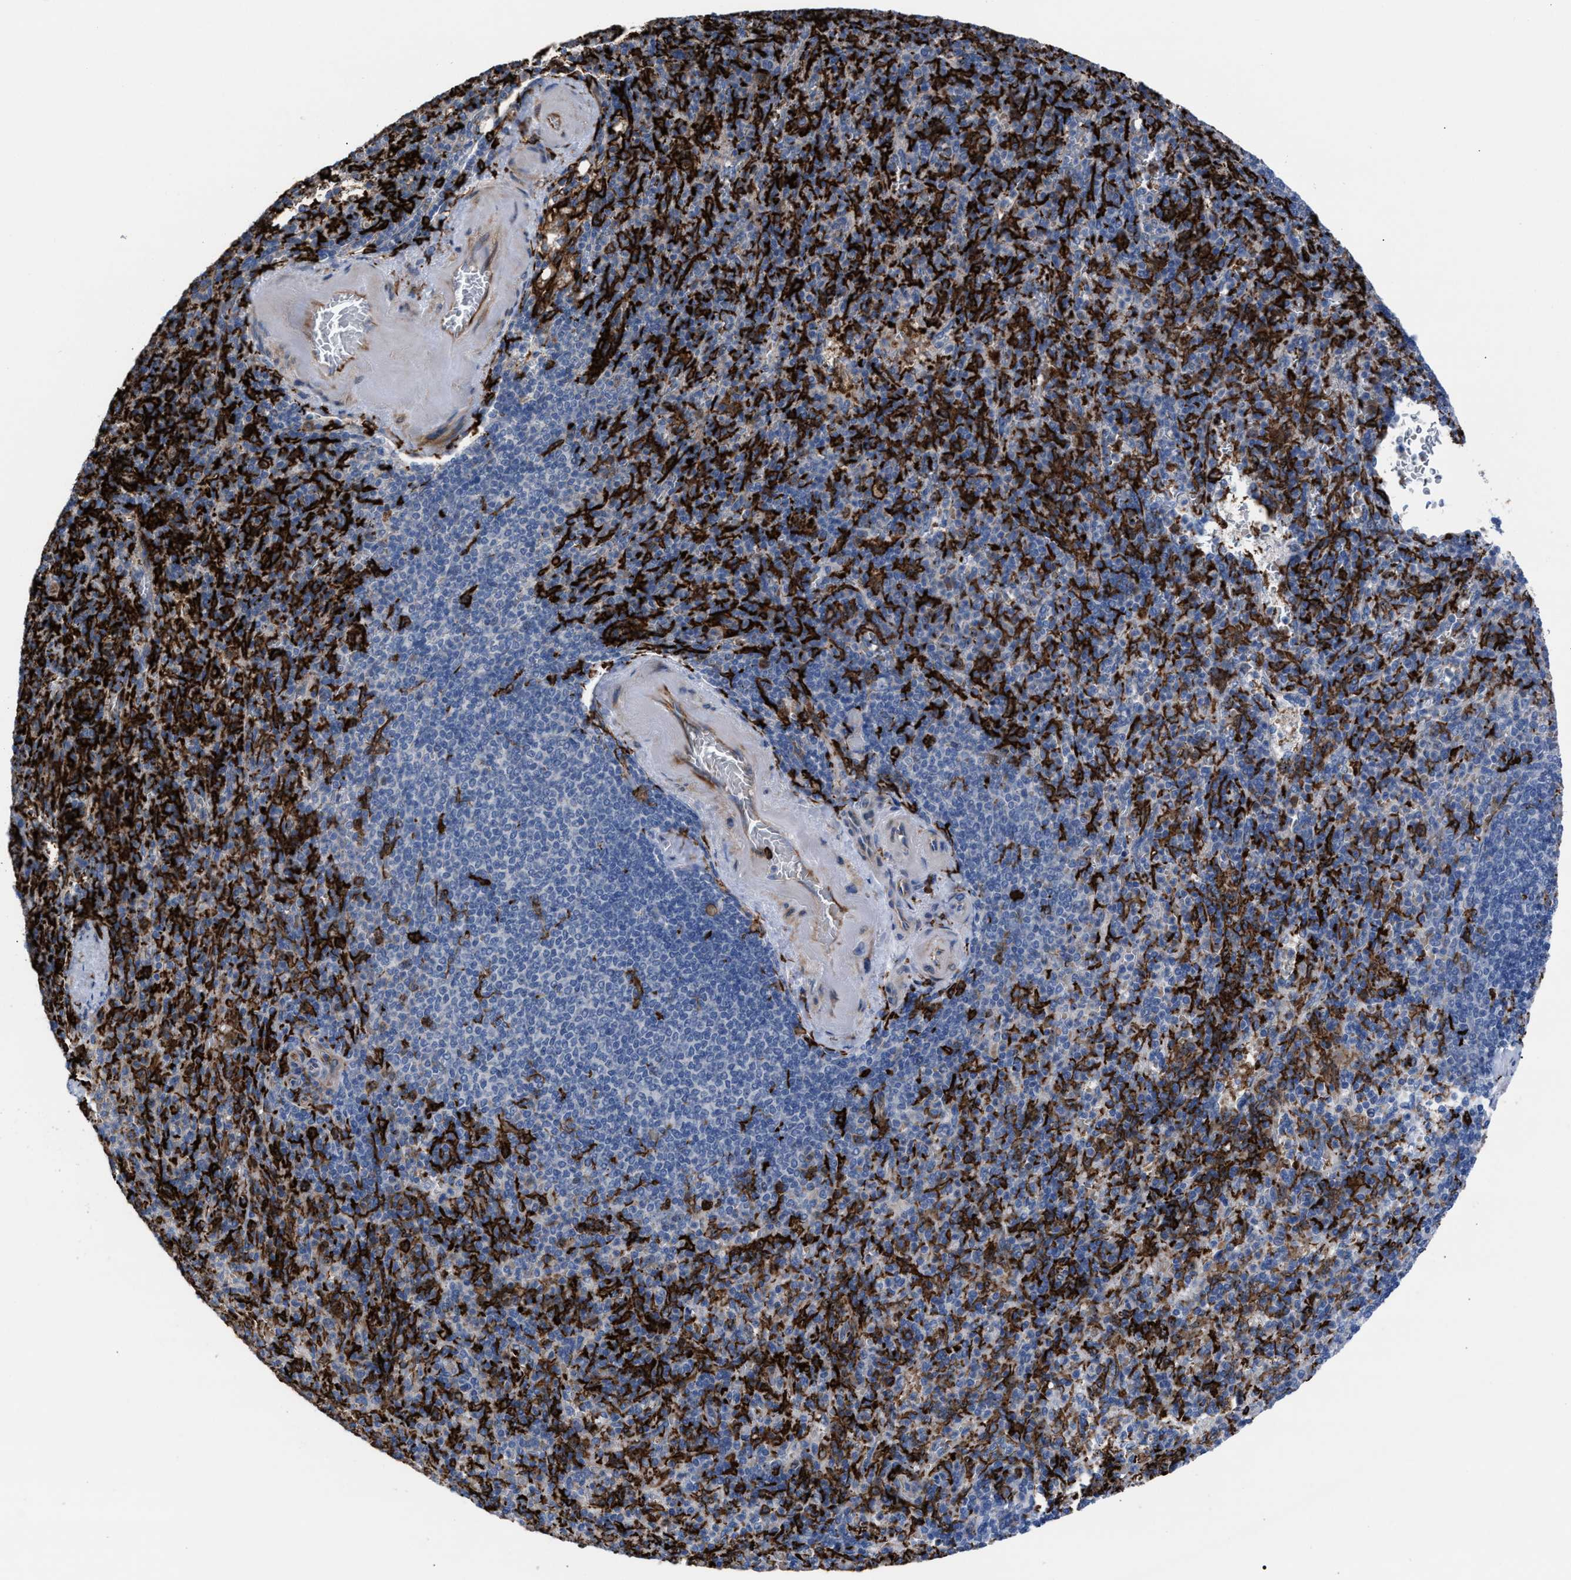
{"staining": {"intensity": "strong", "quantity": "25%-75%", "location": "cytoplasmic/membranous"}, "tissue": "spleen", "cell_type": "Cells in red pulp", "image_type": "normal", "snomed": [{"axis": "morphology", "description": "Normal tissue, NOS"}, {"axis": "topography", "description": "Spleen"}], "caption": "Spleen stained with IHC exhibits strong cytoplasmic/membranous staining in approximately 25%-75% of cells in red pulp.", "gene": "SLC47A1", "patient": {"sex": "female", "age": 74}}